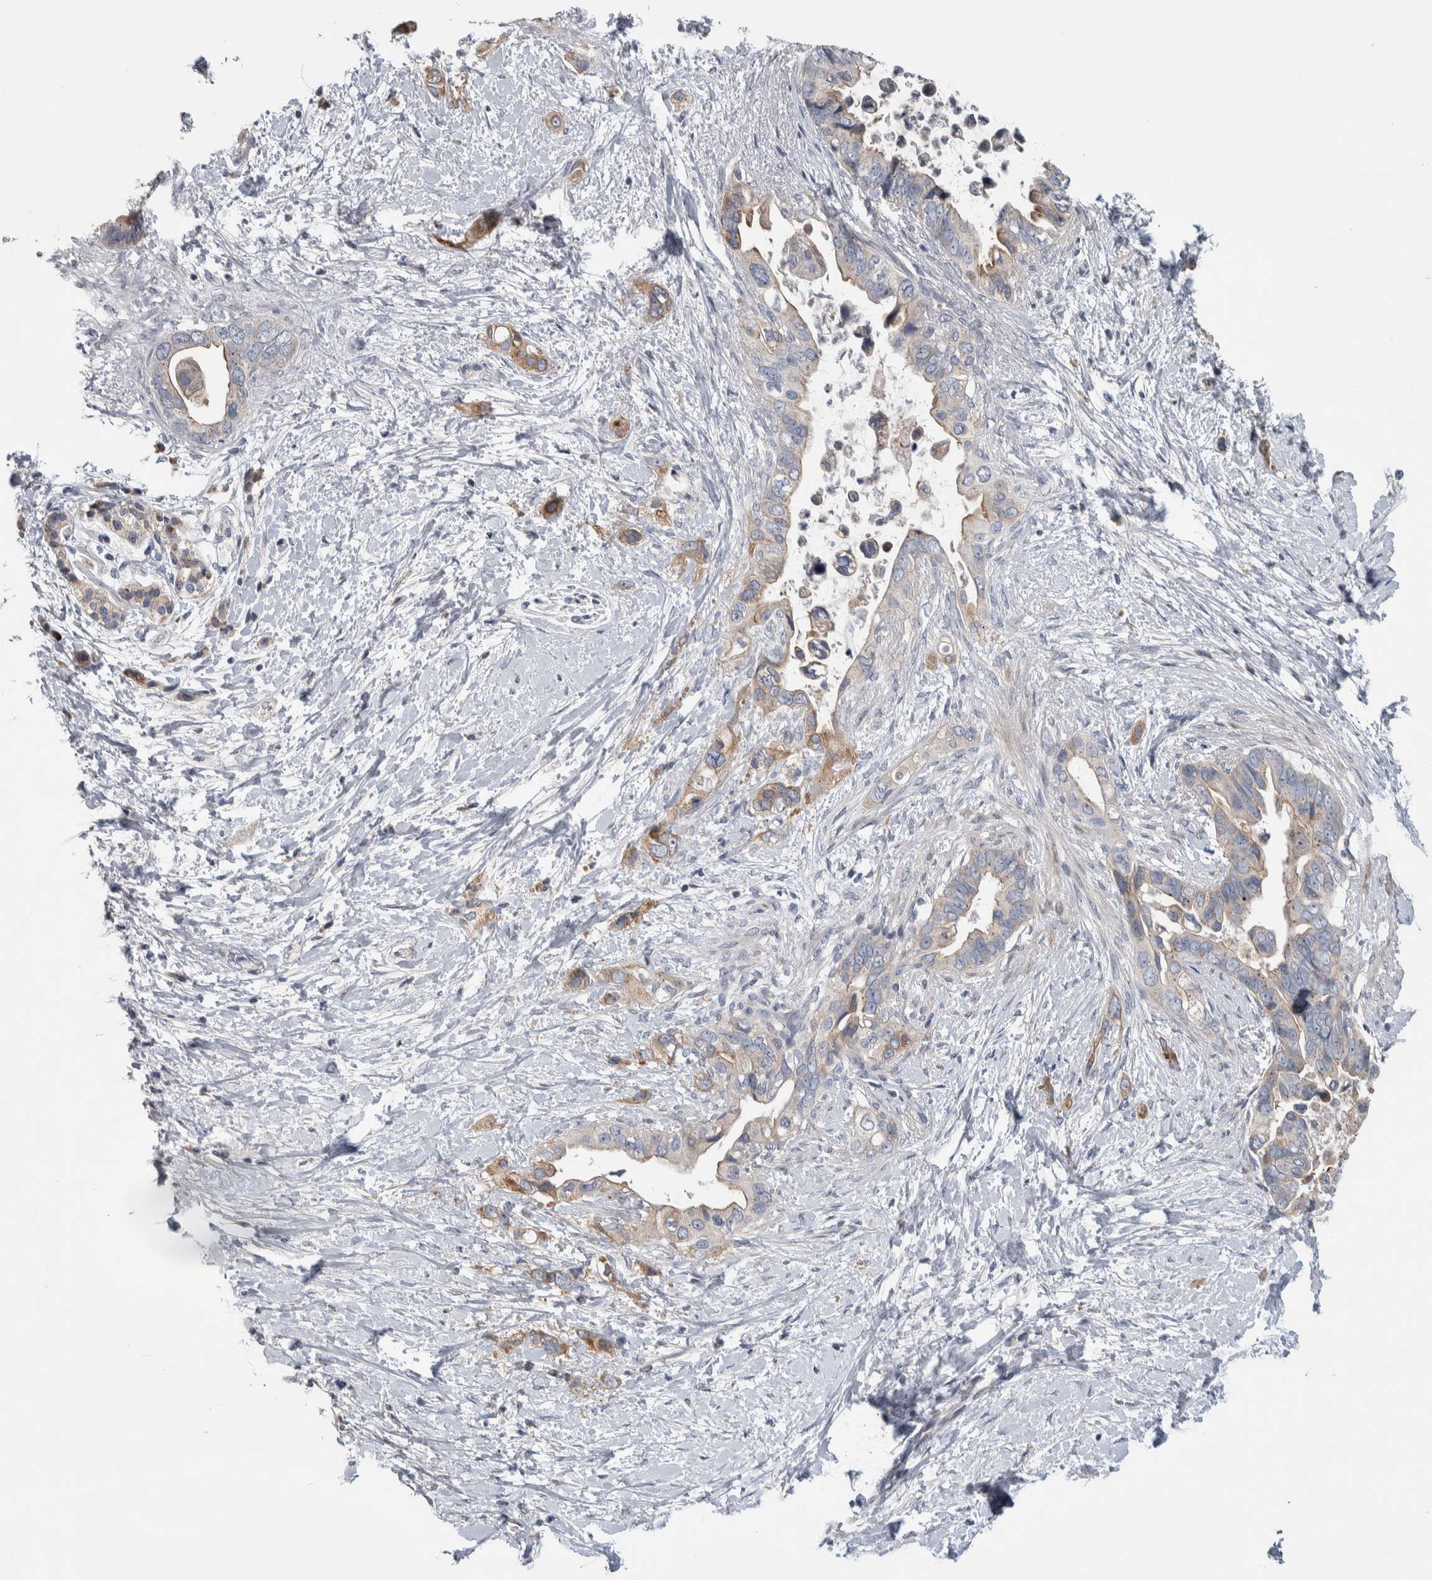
{"staining": {"intensity": "moderate", "quantity": "25%-75%", "location": "cytoplasmic/membranous"}, "tissue": "pancreatic cancer", "cell_type": "Tumor cells", "image_type": "cancer", "snomed": [{"axis": "morphology", "description": "Adenocarcinoma, NOS"}, {"axis": "topography", "description": "Pancreas"}], "caption": "The immunohistochemical stain shows moderate cytoplasmic/membranous expression in tumor cells of pancreatic cancer (adenocarcinoma) tissue.", "gene": "FAM83G", "patient": {"sex": "female", "age": 56}}